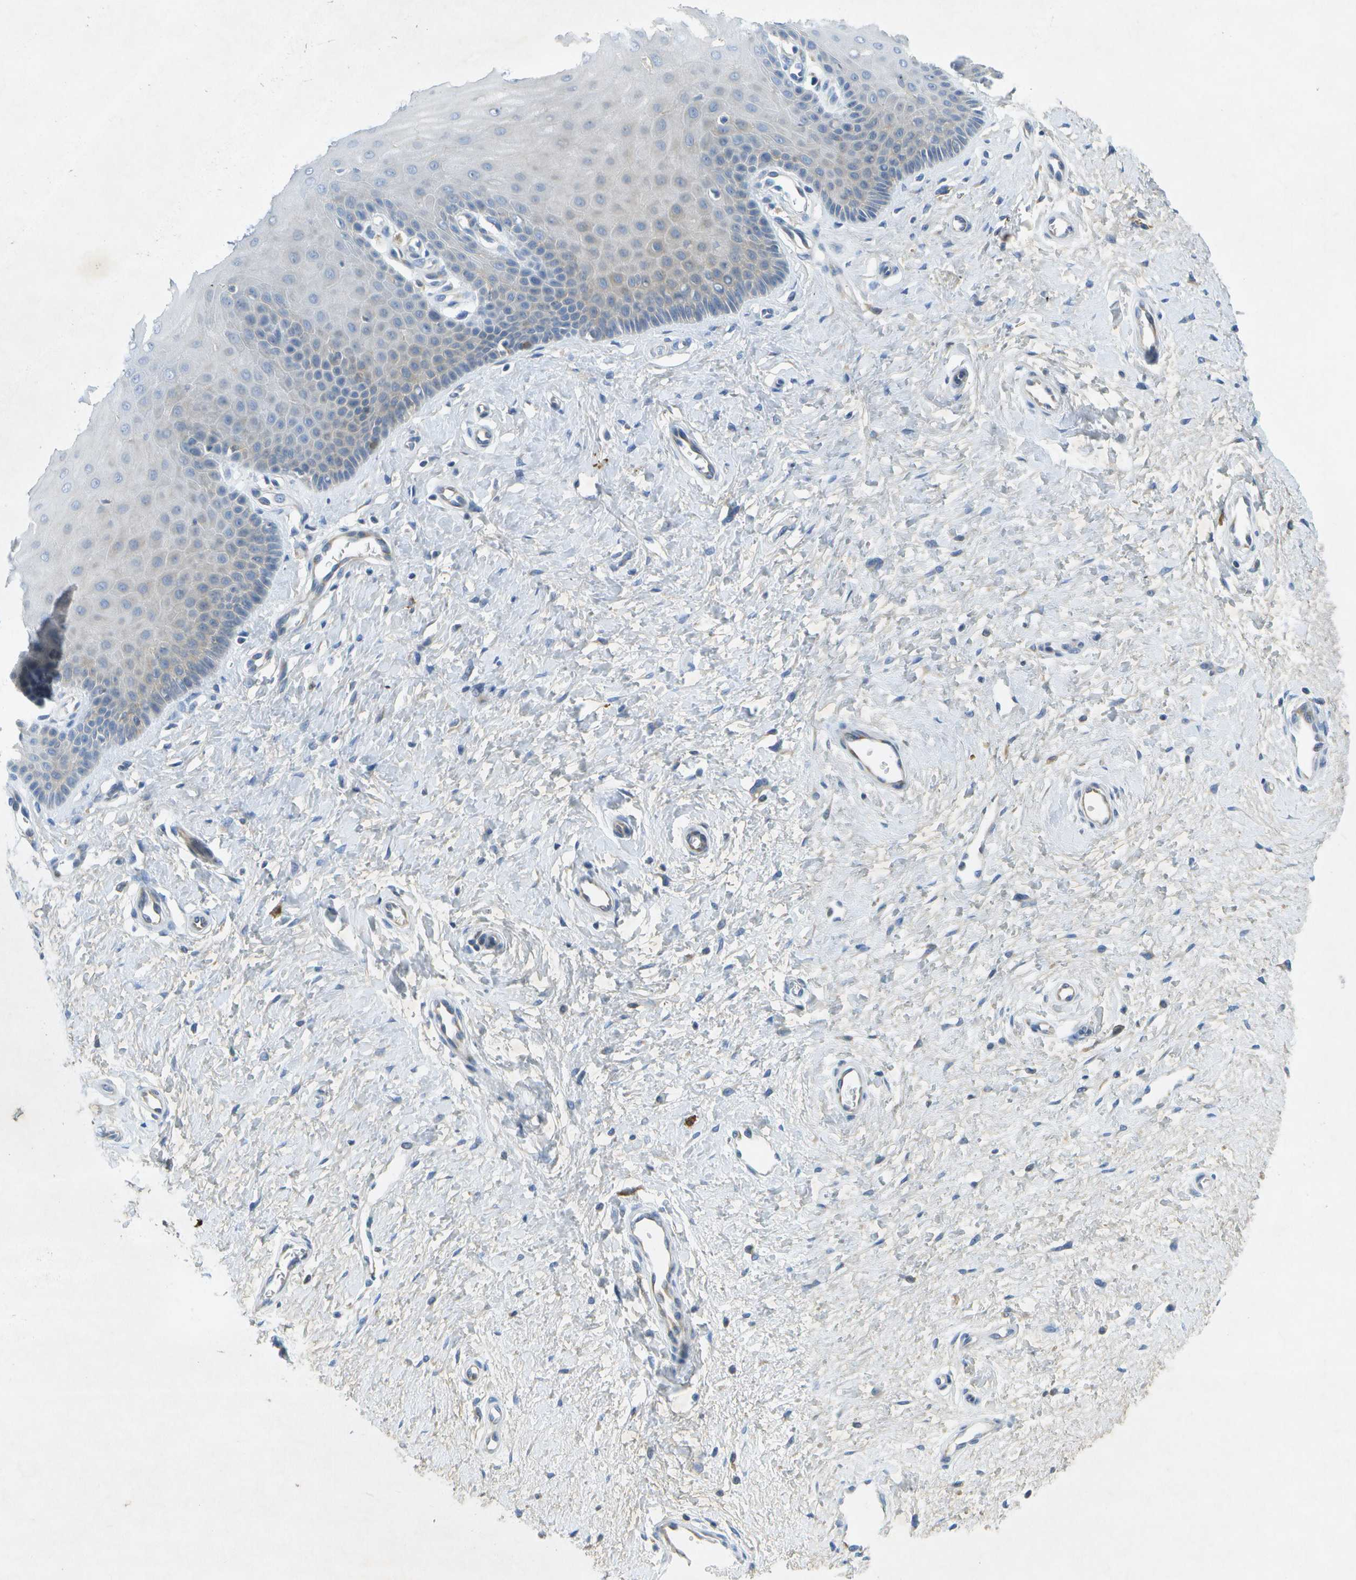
{"staining": {"intensity": "weak", "quantity": "<25%", "location": "cytoplasmic/membranous"}, "tissue": "cervix", "cell_type": "Glandular cells", "image_type": "normal", "snomed": [{"axis": "morphology", "description": "Normal tissue, NOS"}, {"axis": "topography", "description": "Cervix"}], "caption": "This is a image of IHC staining of unremarkable cervix, which shows no staining in glandular cells.", "gene": "WNK2", "patient": {"sex": "female", "age": 55}}